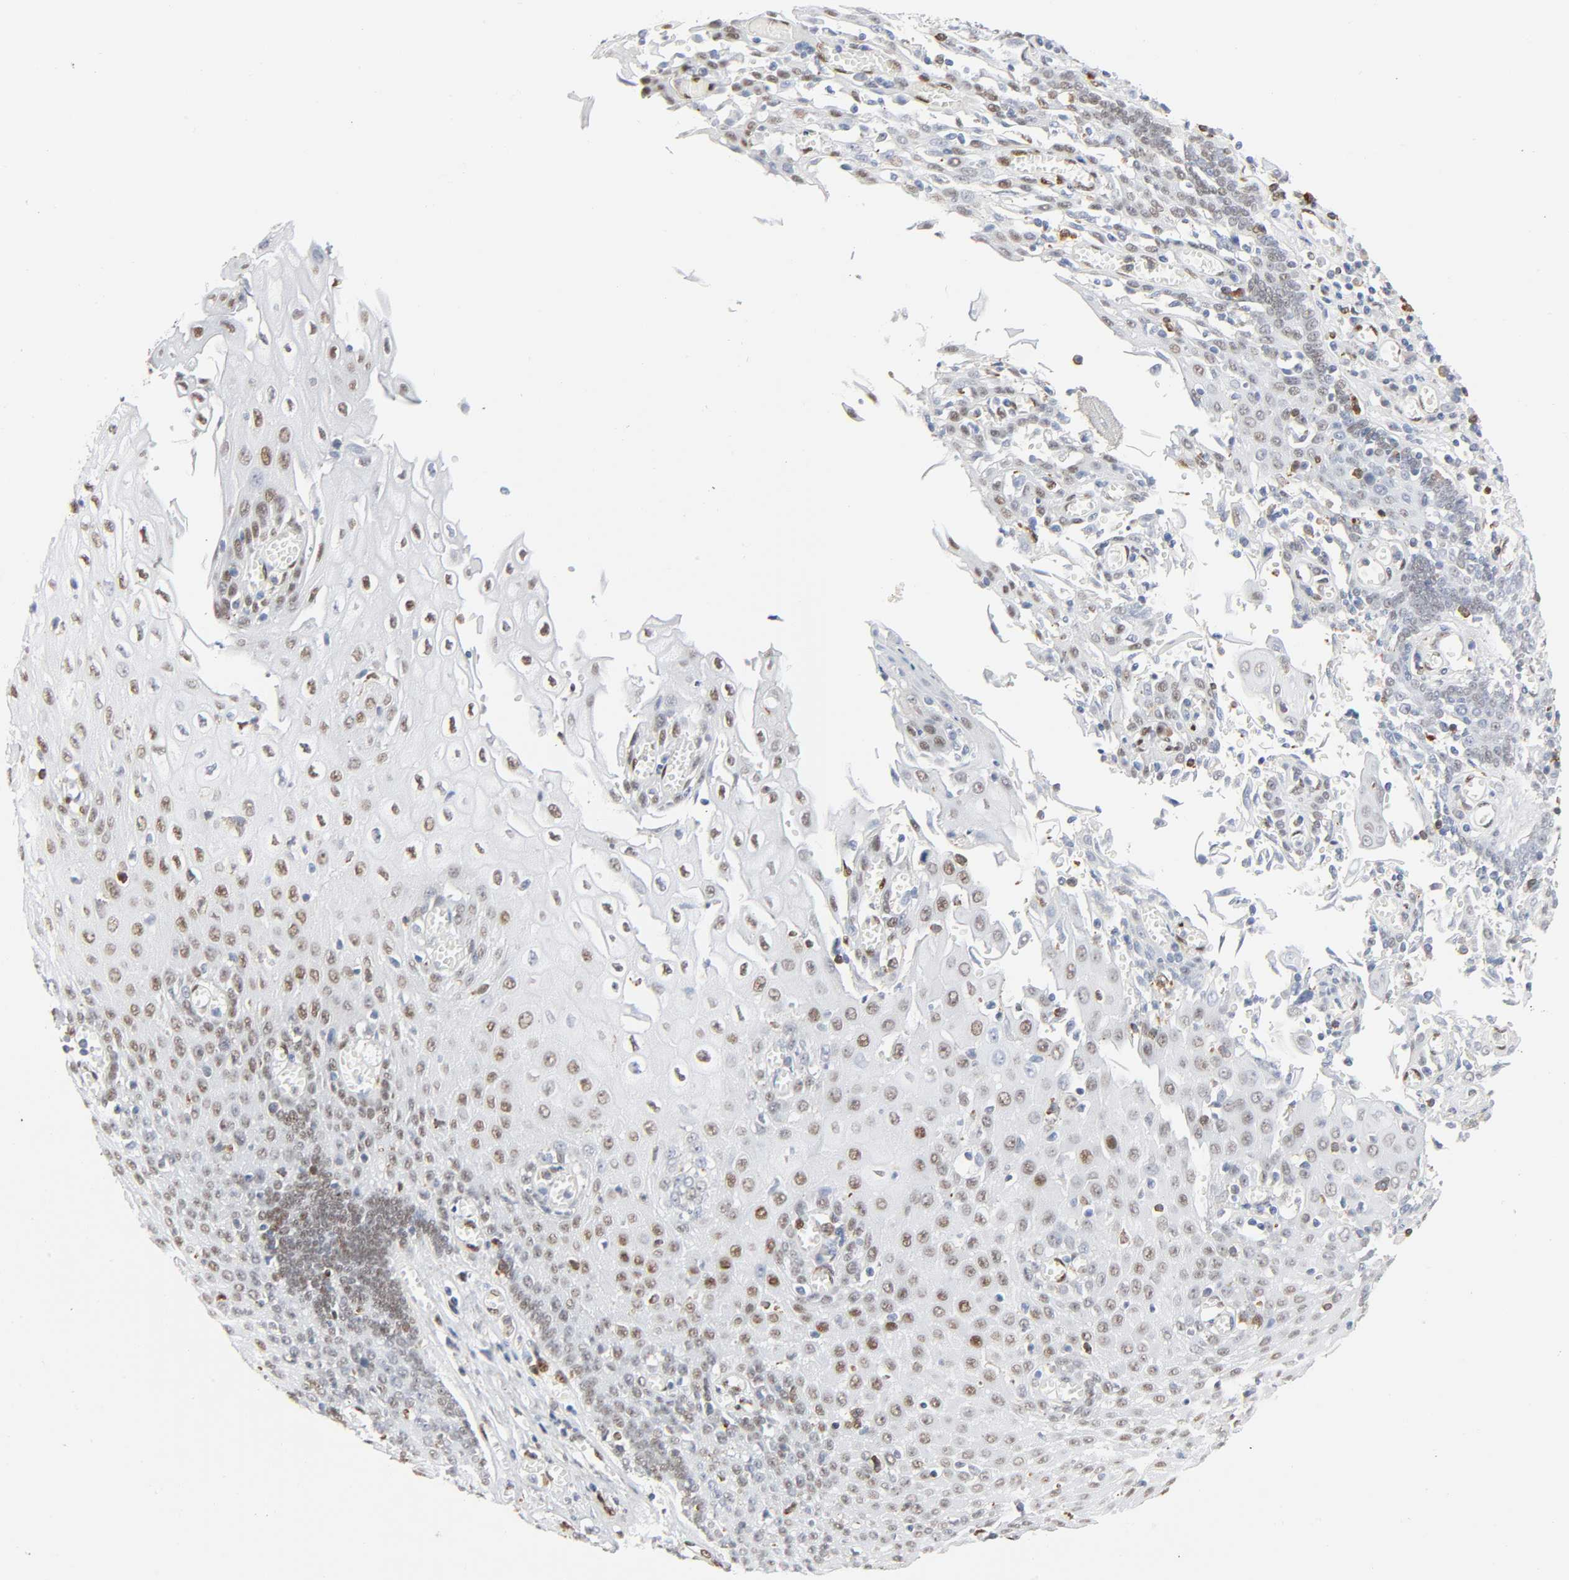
{"staining": {"intensity": "moderate", "quantity": "25%-75%", "location": "nuclear"}, "tissue": "esophagus", "cell_type": "Squamous epithelial cells", "image_type": "normal", "snomed": [{"axis": "morphology", "description": "Normal tissue, NOS"}, {"axis": "morphology", "description": "Squamous cell carcinoma, NOS"}, {"axis": "topography", "description": "Esophagus"}], "caption": "A photomicrograph of esophagus stained for a protein demonstrates moderate nuclear brown staining in squamous epithelial cells. Immunohistochemistry stains the protein of interest in brown and the nuclei are stained blue.", "gene": "WAS", "patient": {"sex": "male", "age": 65}}